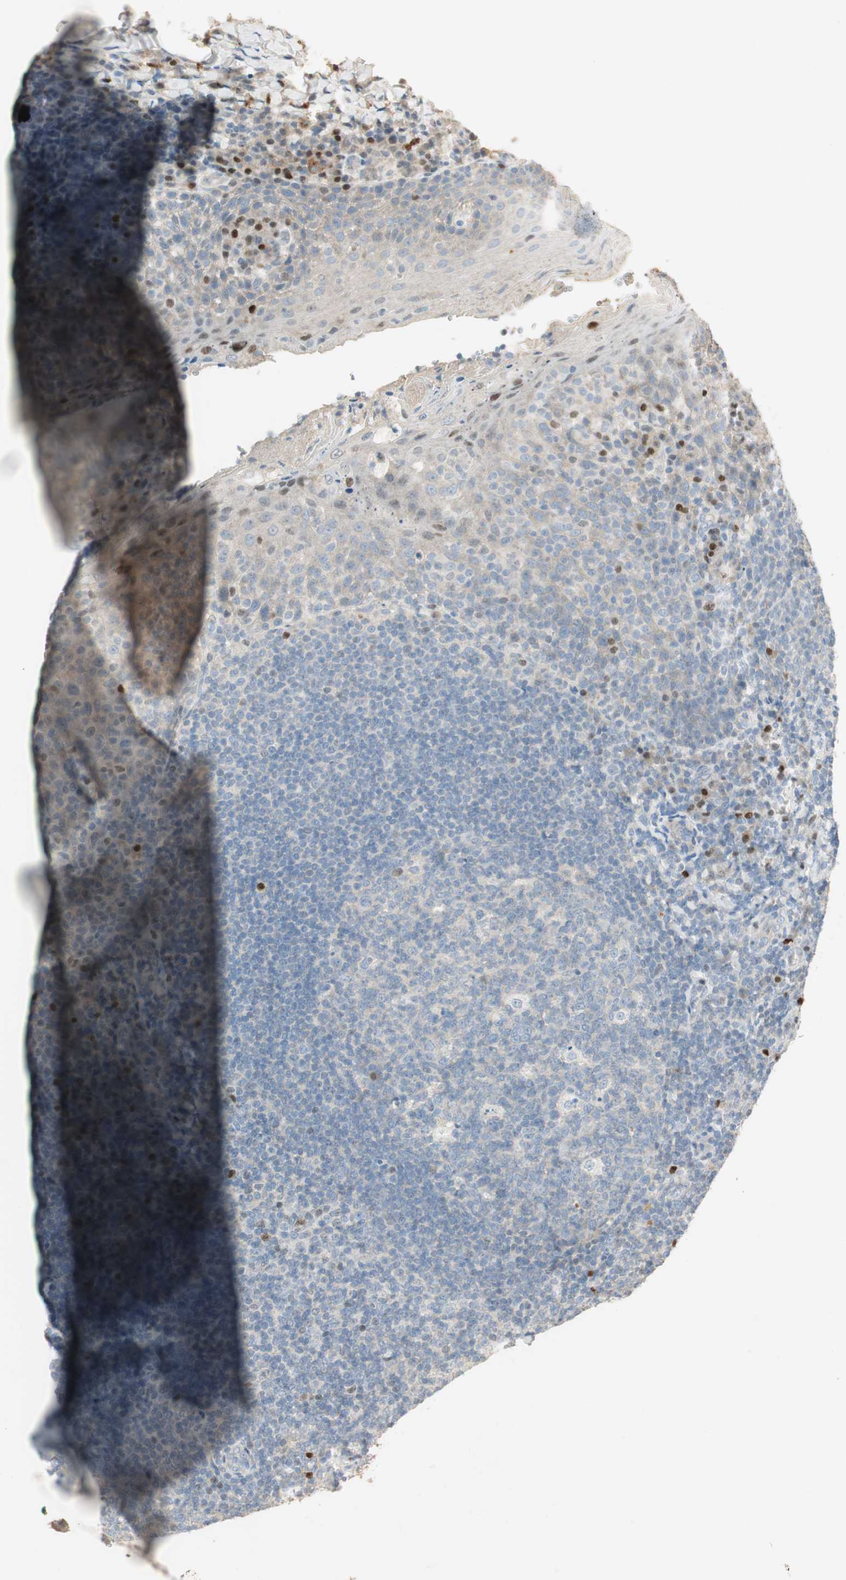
{"staining": {"intensity": "negative", "quantity": "none", "location": "none"}, "tissue": "tonsil", "cell_type": "Germinal center cells", "image_type": "normal", "snomed": [{"axis": "morphology", "description": "Normal tissue, NOS"}, {"axis": "topography", "description": "Tonsil"}], "caption": "This is an immunohistochemistry (IHC) micrograph of benign tonsil. There is no expression in germinal center cells.", "gene": "RUNX2", "patient": {"sex": "male", "age": 17}}